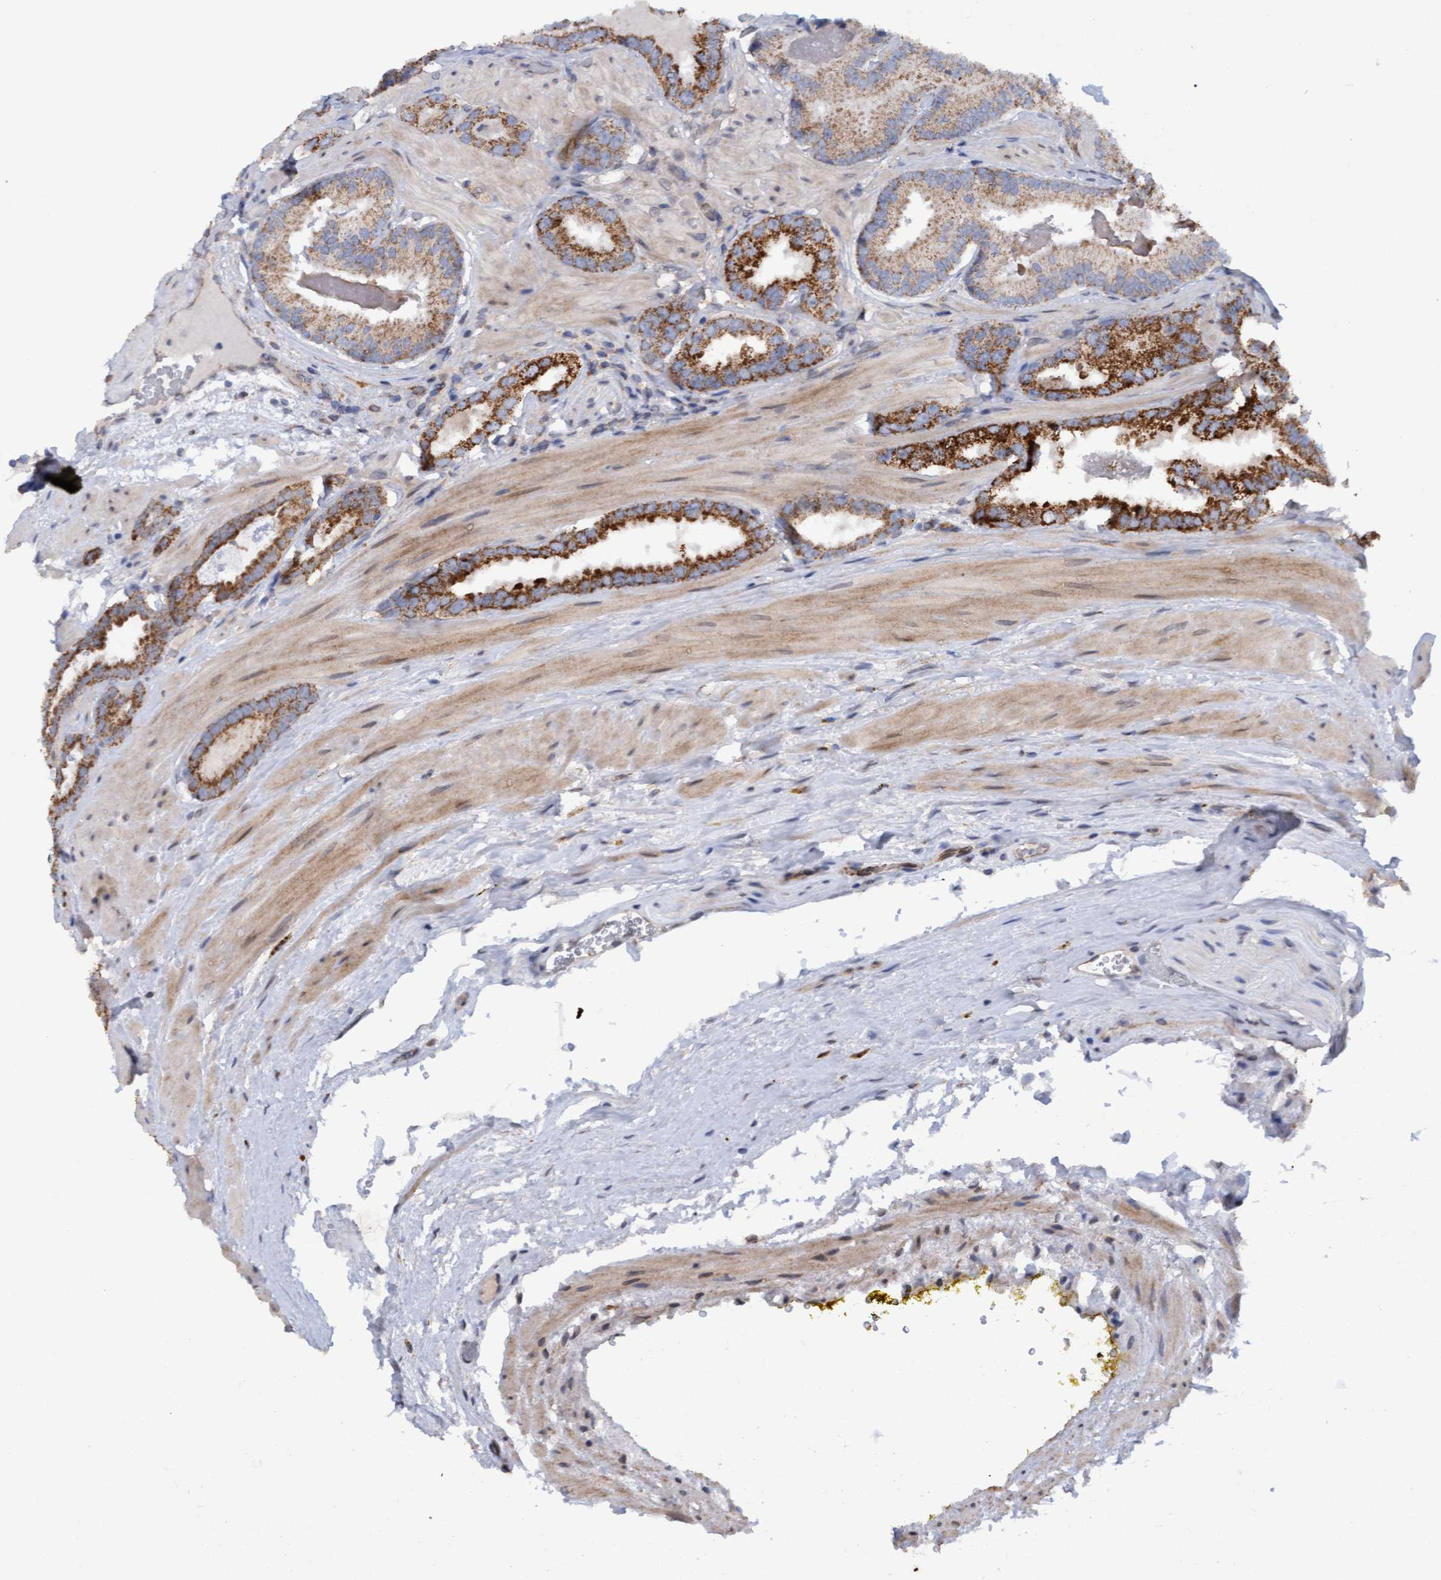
{"staining": {"intensity": "moderate", "quantity": ">75%", "location": "cytoplasmic/membranous"}, "tissue": "prostate cancer", "cell_type": "Tumor cells", "image_type": "cancer", "snomed": [{"axis": "morphology", "description": "Adenocarcinoma, Low grade"}, {"axis": "topography", "description": "Prostate"}], "caption": "Low-grade adenocarcinoma (prostate) tissue shows moderate cytoplasmic/membranous positivity in about >75% of tumor cells, visualized by immunohistochemistry.", "gene": "MGLL", "patient": {"sex": "male", "age": 51}}